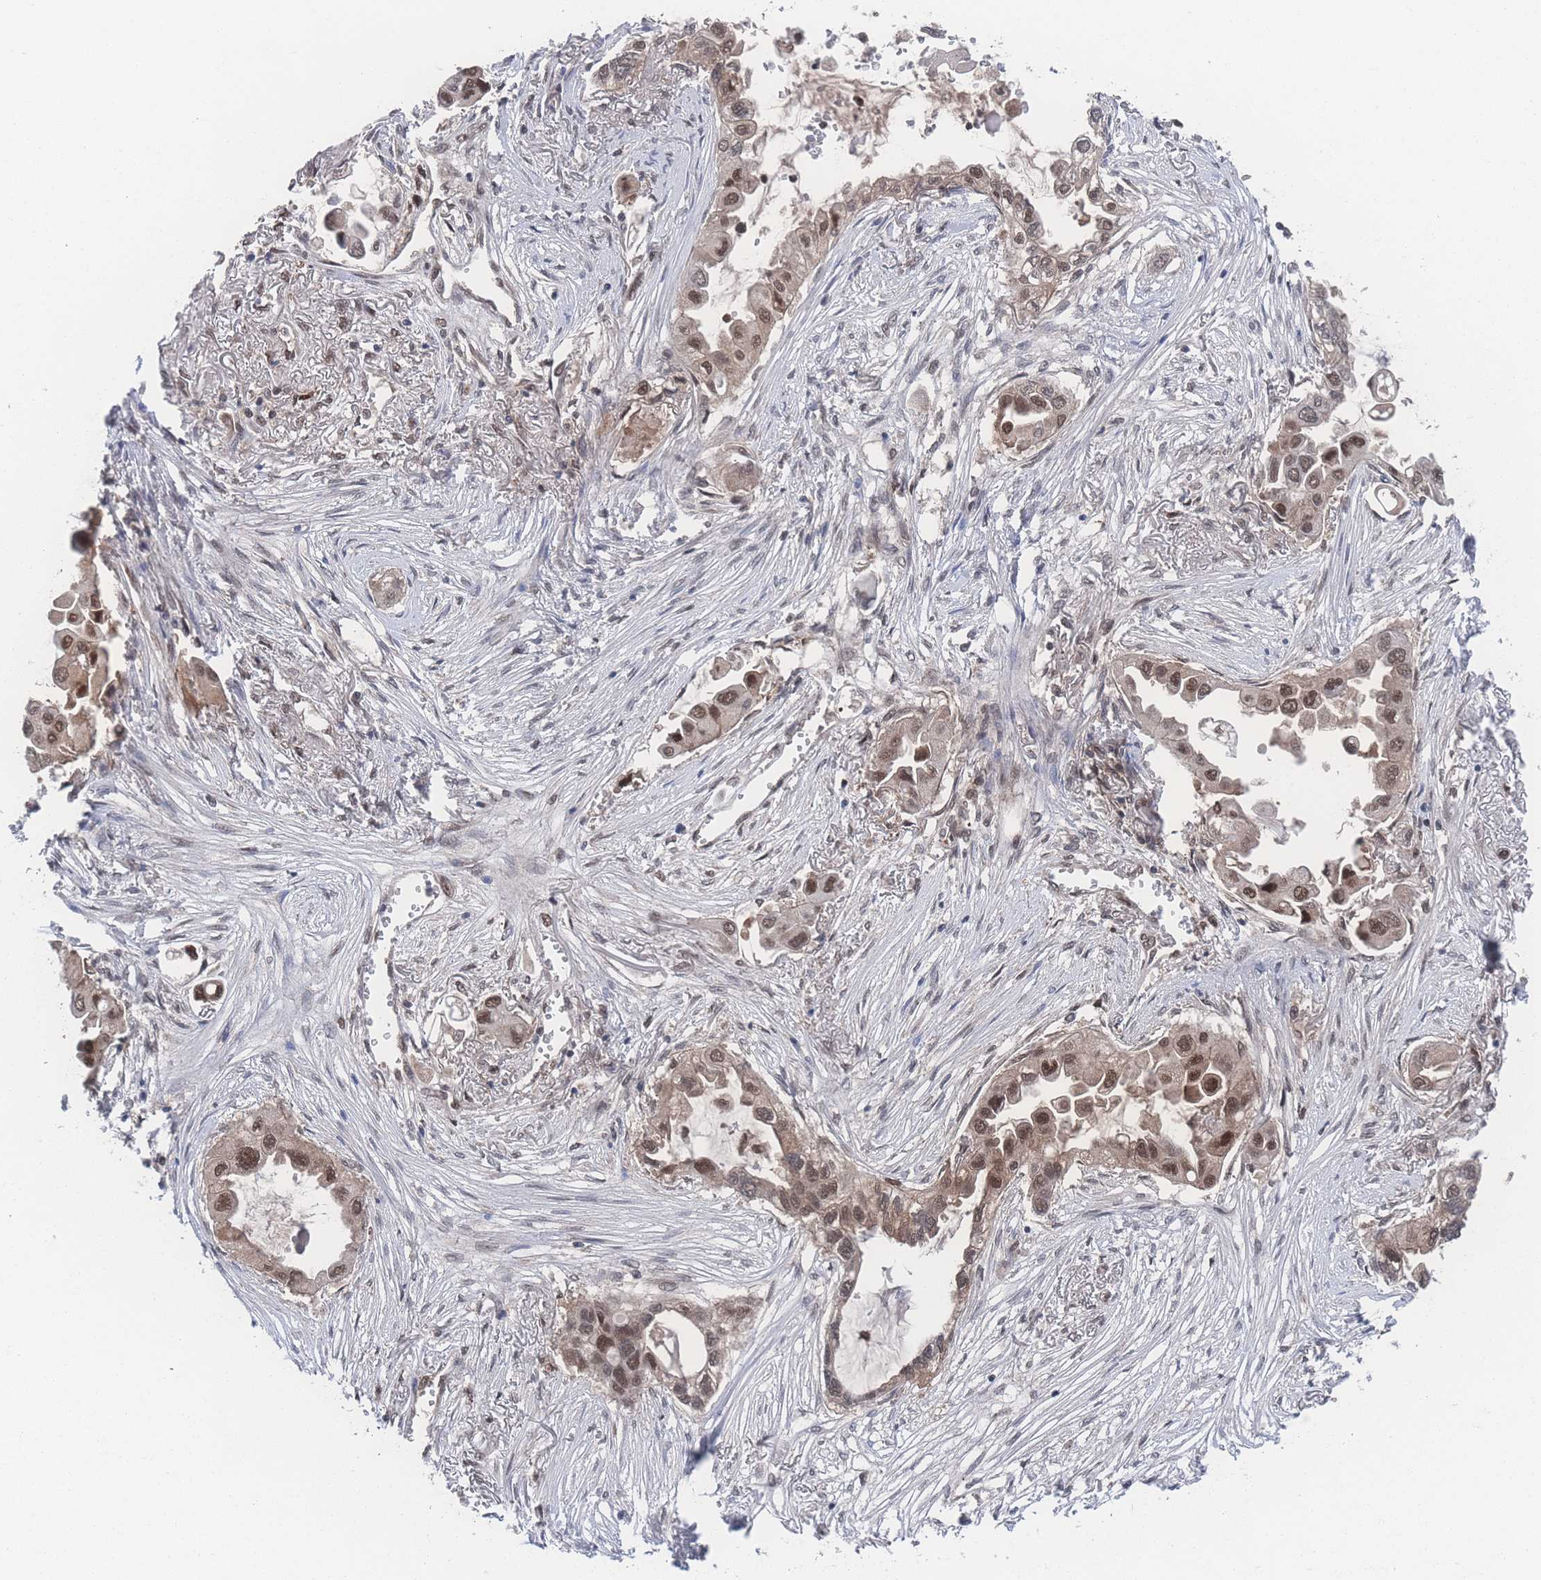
{"staining": {"intensity": "moderate", "quantity": ">75%", "location": "nuclear"}, "tissue": "lung cancer", "cell_type": "Tumor cells", "image_type": "cancer", "snomed": [{"axis": "morphology", "description": "Adenocarcinoma, NOS"}, {"axis": "topography", "description": "Lung"}], "caption": "The image shows staining of adenocarcinoma (lung), revealing moderate nuclear protein positivity (brown color) within tumor cells. The protein is shown in brown color, while the nuclei are stained blue.", "gene": "PSMA1", "patient": {"sex": "female", "age": 76}}